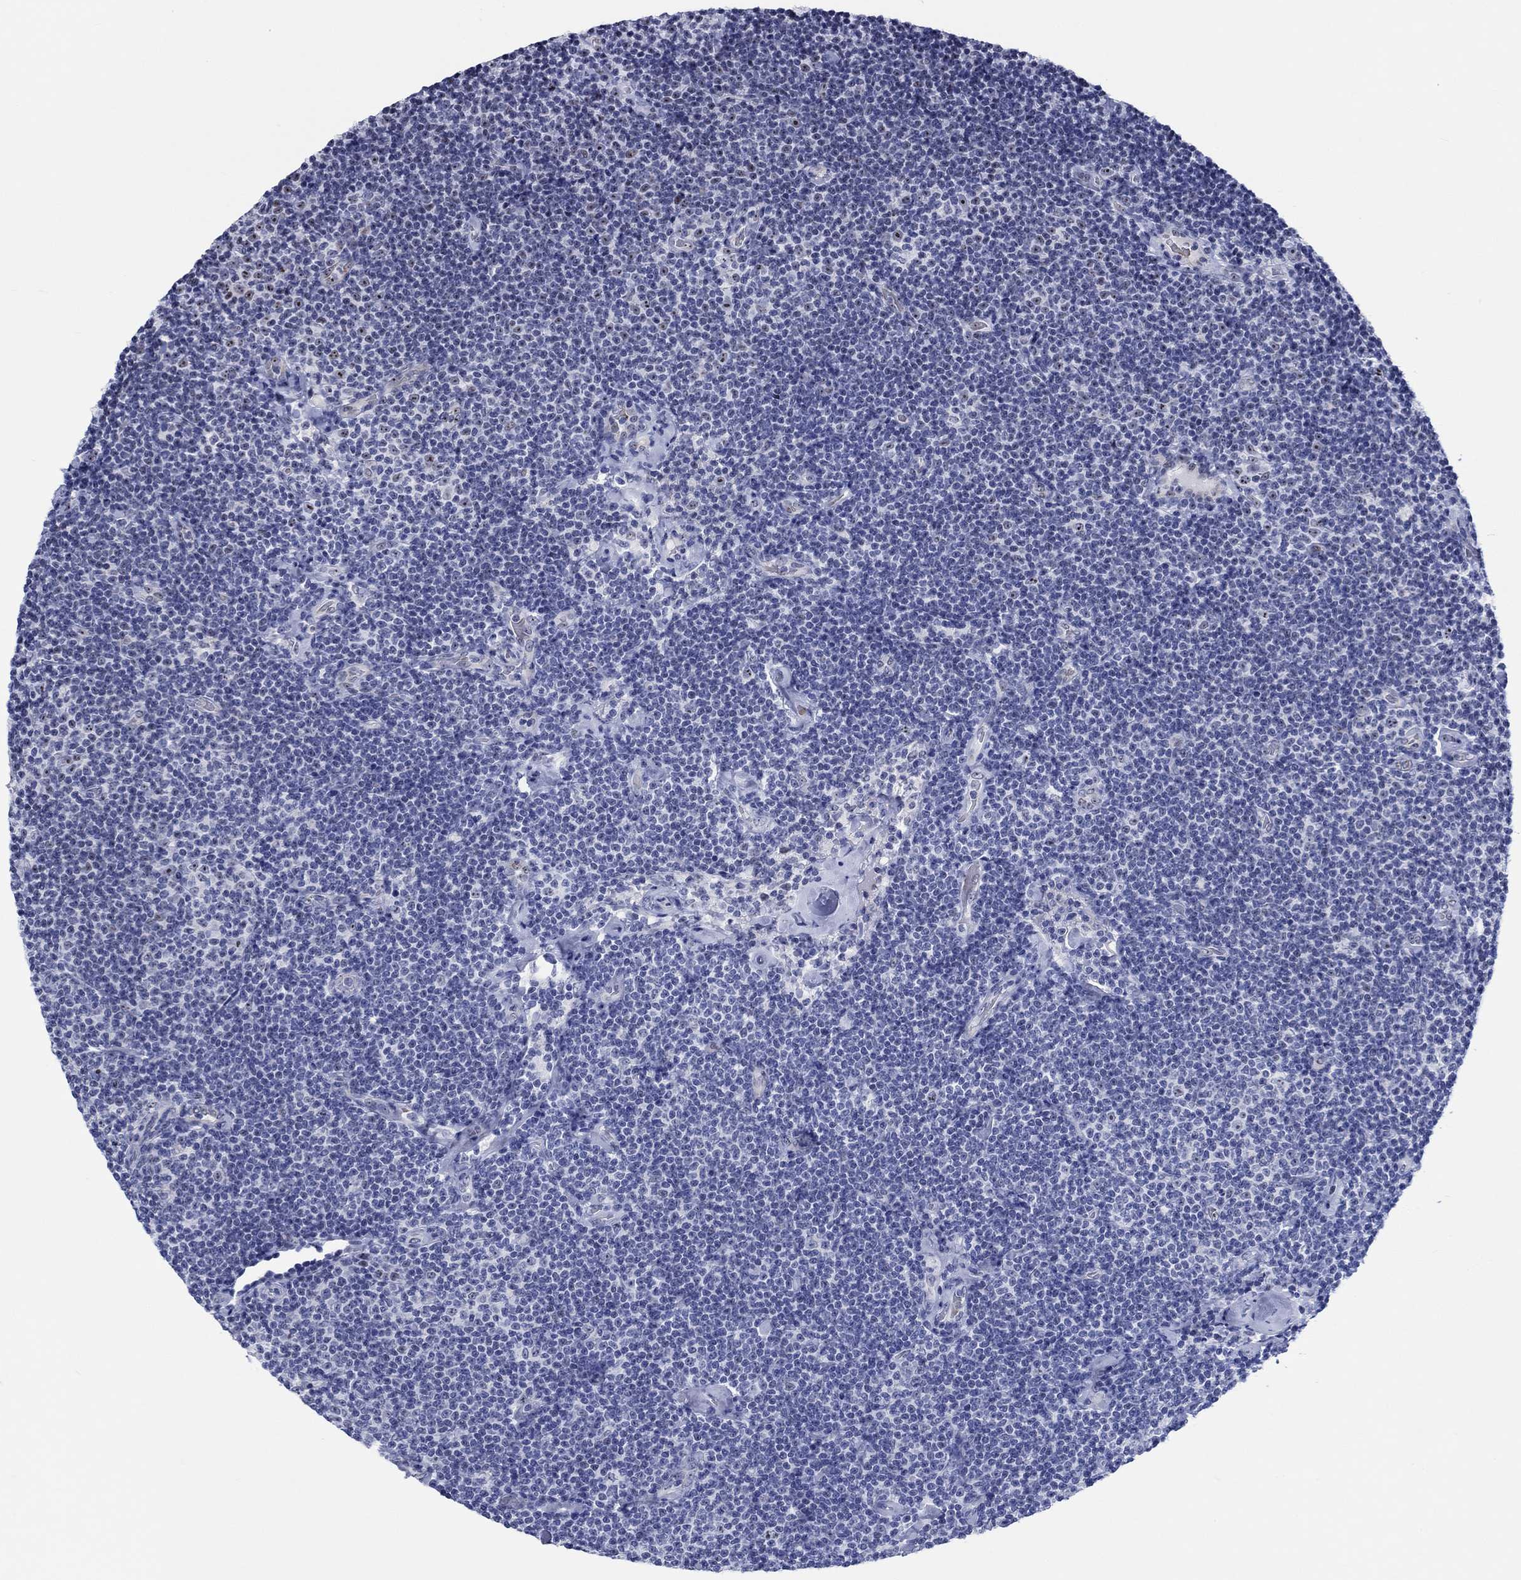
{"staining": {"intensity": "negative", "quantity": "none", "location": "none"}, "tissue": "lymphoma", "cell_type": "Tumor cells", "image_type": "cancer", "snomed": [{"axis": "morphology", "description": "Malignant lymphoma, non-Hodgkin's type, Low grade"}, {"axis": "topography", "description": "Lymph node"}], "caption": "A high-resolution histopathology image shows immunohistochemistry staining of low-grade malignant lymphoma, non-Hodgkin's type, which exhibits no significant positivity in tumor cells.", "gene": "ZNF446", "patient": {"sex": "male", "age": 81}}